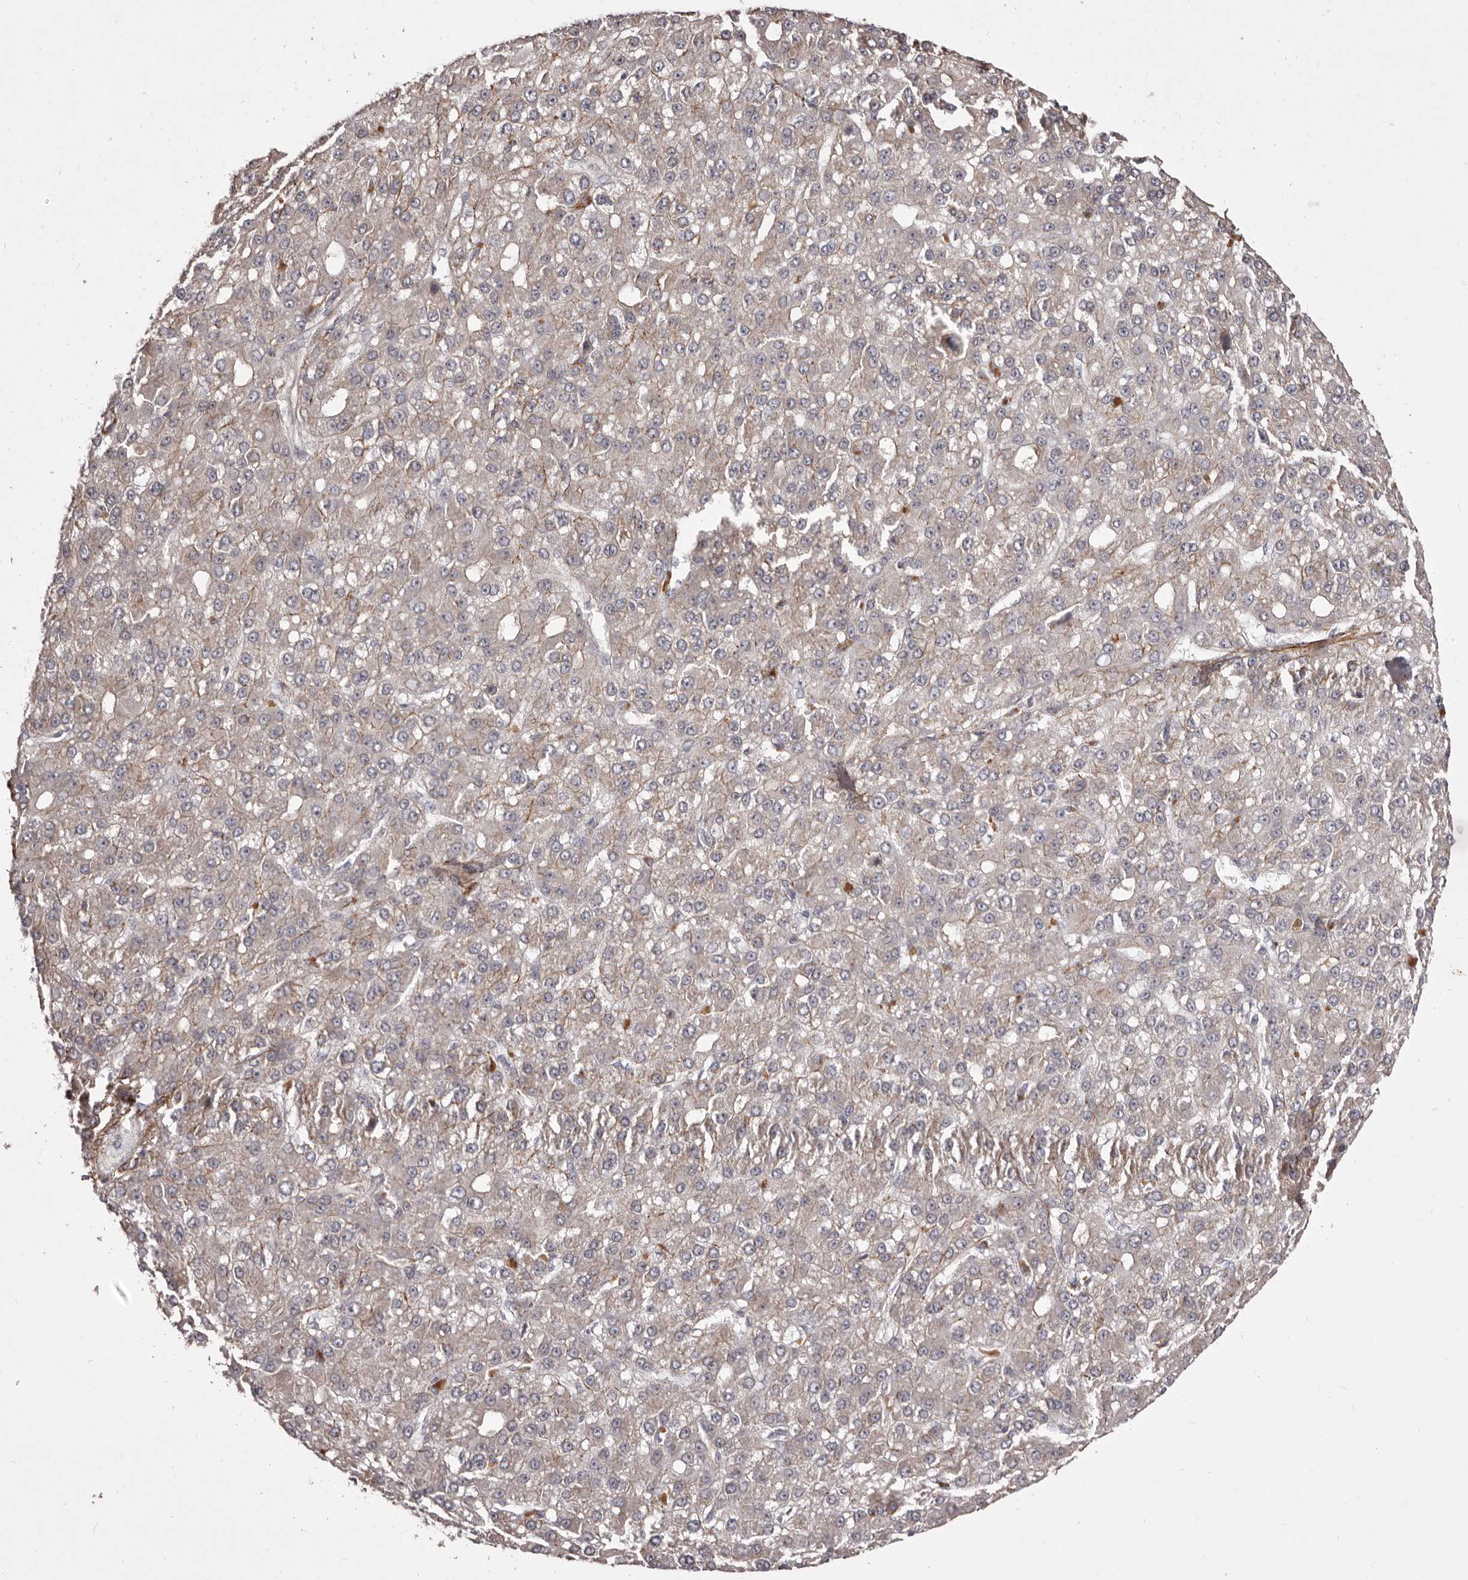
{"staining": {"intensity": "moderate", "quantity": "<25%", "location": "cytoplasmic/membranous"}, "tissue": "liver cancer", "cell_type": "Tumor cells", "image_type": "cancer", "snomed": [{"axis": "morphology", "description": "Carcinoma, Hepatocellular, NOS"}, {"axis": "topography", "description": "Liver"}], "caption": "Liver hepatocellular carcinoma stained for a protein (brown) demonstrates moderate cytoplasmic/membranous positive positivity in about <25% of tumor cells.", "gene": "HBS1L", "patient": {"sex": "male", "age": 67}}